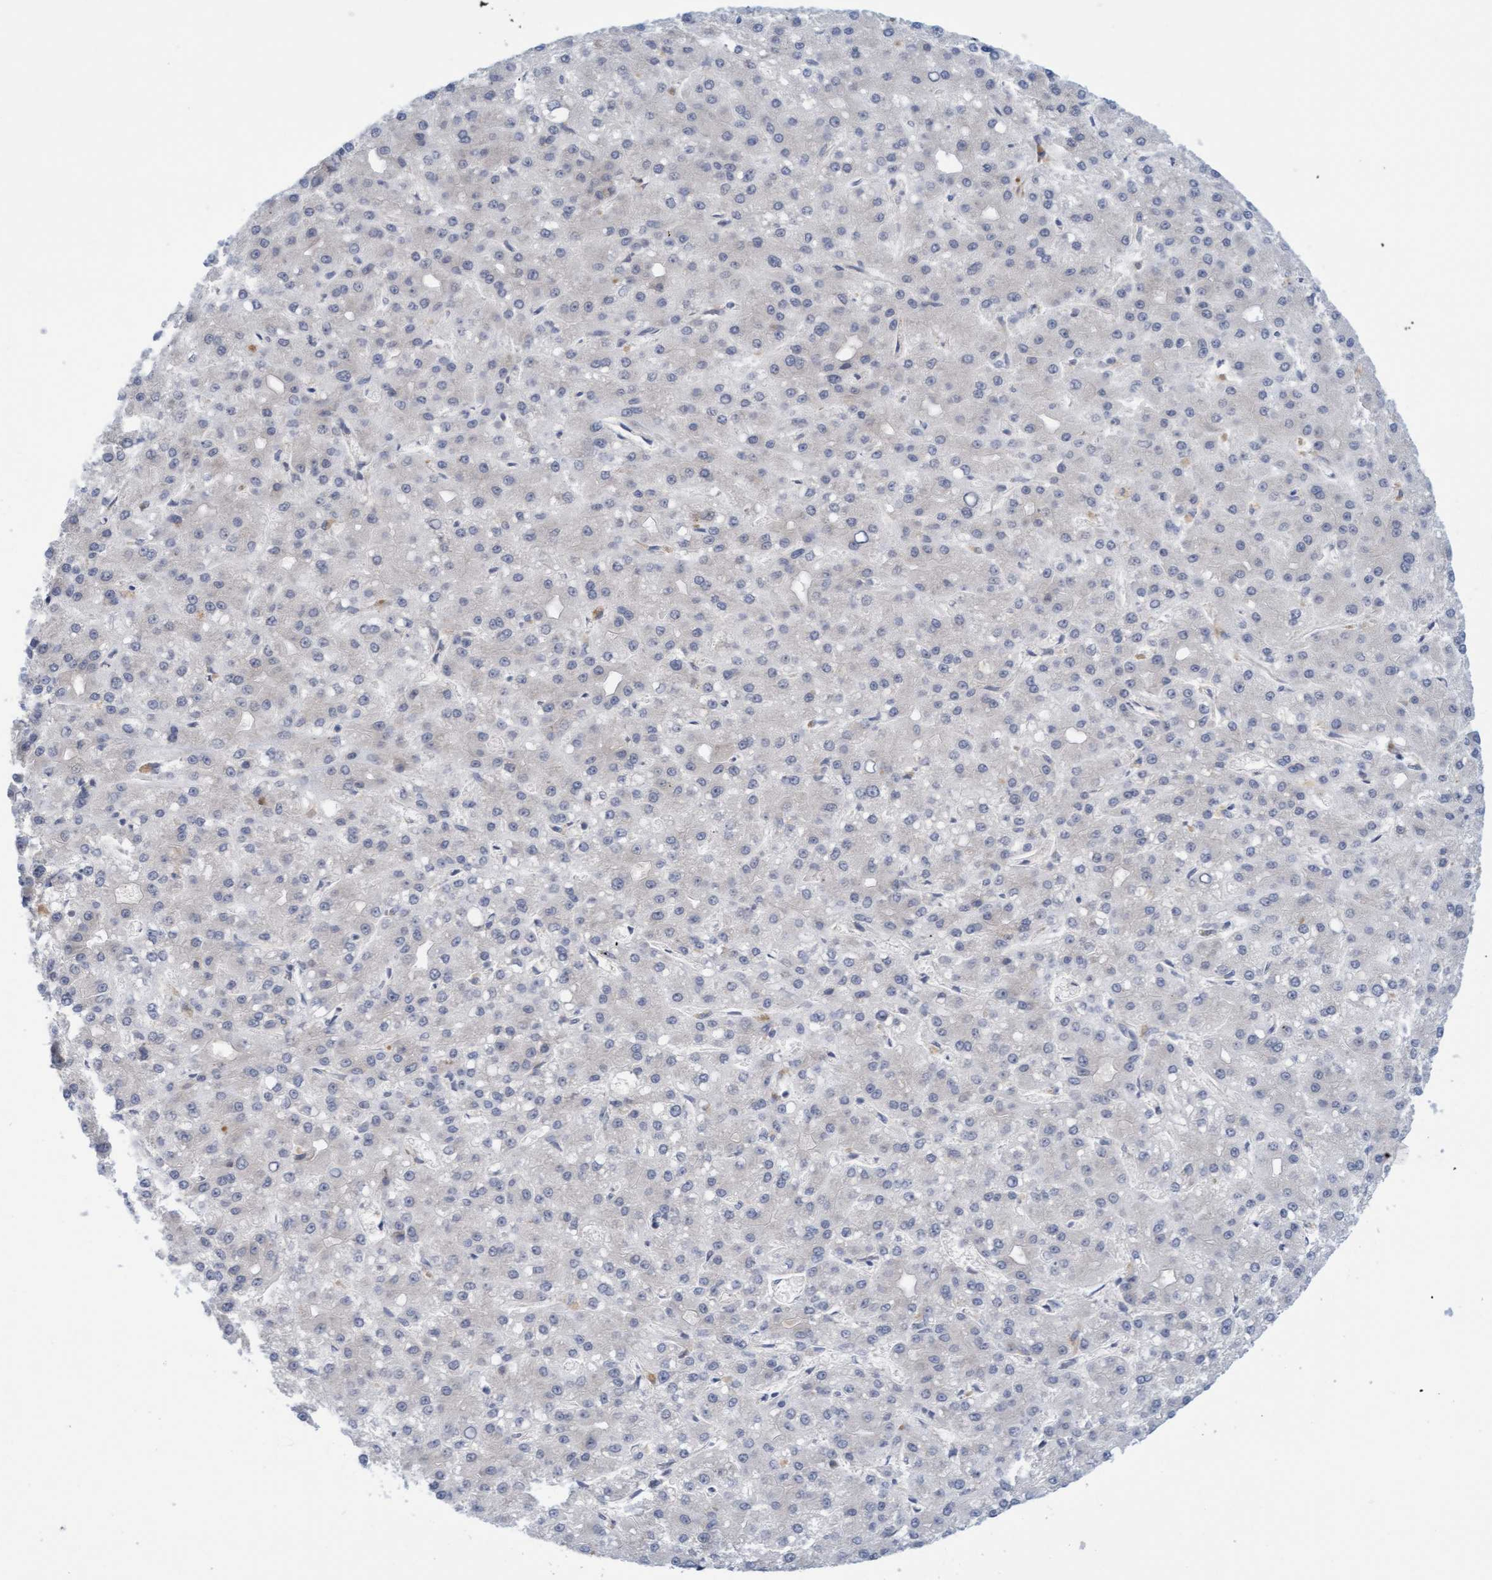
{"staining": {"intensity": "negative", "quantity": "none", "location": "none"}, "tissue": "liver cancer", "cell_type": "Tumor cells", "image_type": "cancer", "snomed": [{"axis": "morphology", "description": "Carcinoma, Hepatocellular, NOS"}, {"axis": "topography", "description": "Liver"}], "caption": "A micrograph of human liver cancer is negative for staining in tumor cells.", "gene": "AMZ2", "patient": {"sex": "male", "age": 67}}